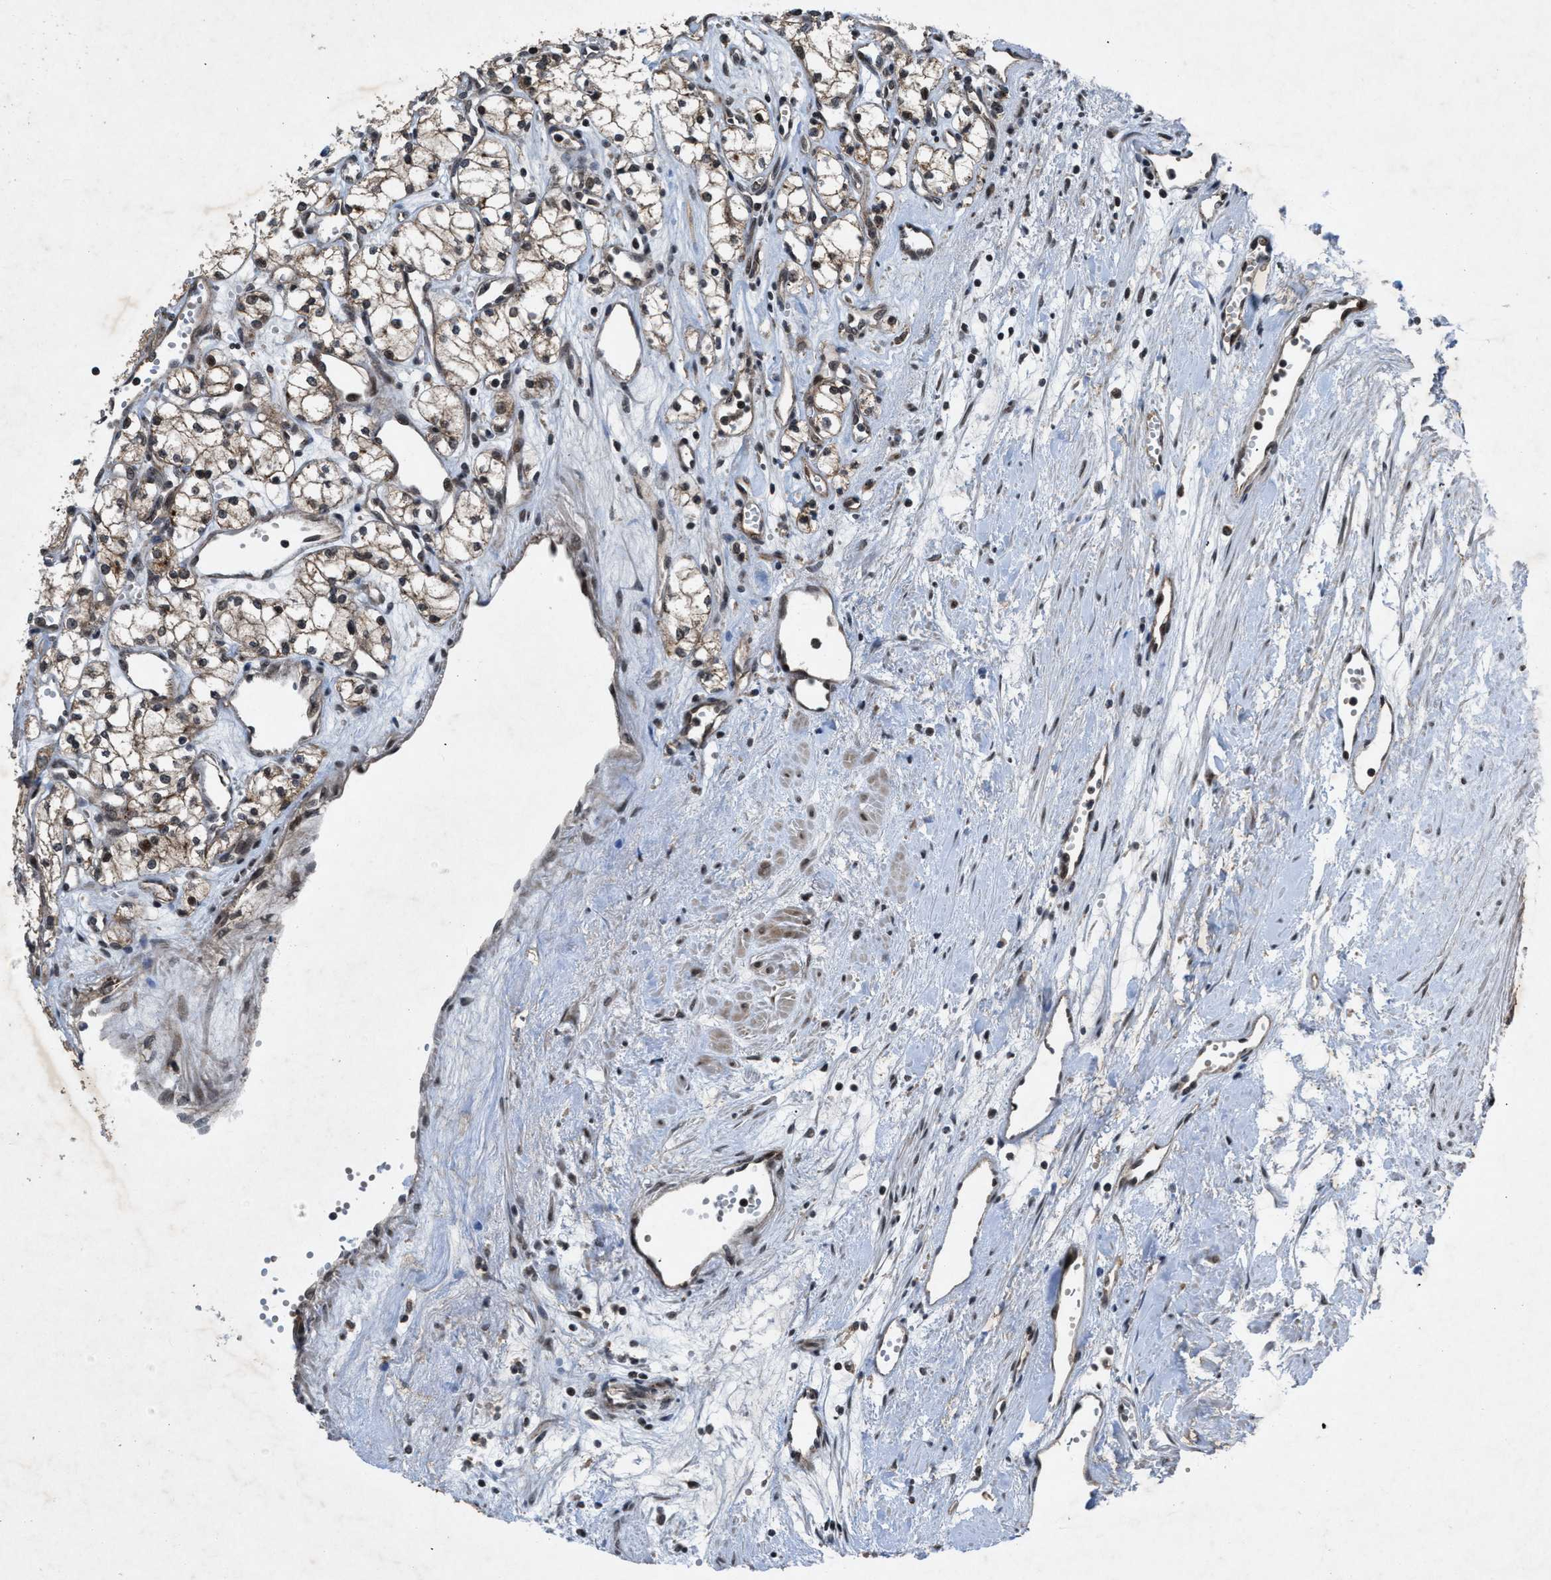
{"staining": {"intensity": "moderate", "quantity": ">75%", "location": "cytoplasmic/membranous,nuclear"}, "tissue": "renal cancer", "cell_type": "Tumor cells", "image_type": "cancer", "snomed": [{"axis": "morphology", "description": "Adenocarcinoma, NOS"}, {"axis": "topography", "description": "Kidney"}], "caption": "High-magnification brightfield microscopy of renal cancer stained with DAB (3,3'-diaminobenzidine) (brown) and counterstained with hematoxylin (blue). tumor cells exhibit moderate cytoplasmic/membranous and nuclear positivity is seen in about>75% of cells.", "gene": "ZNHIT1", "patient": {"sex": "male", "age": 59}}